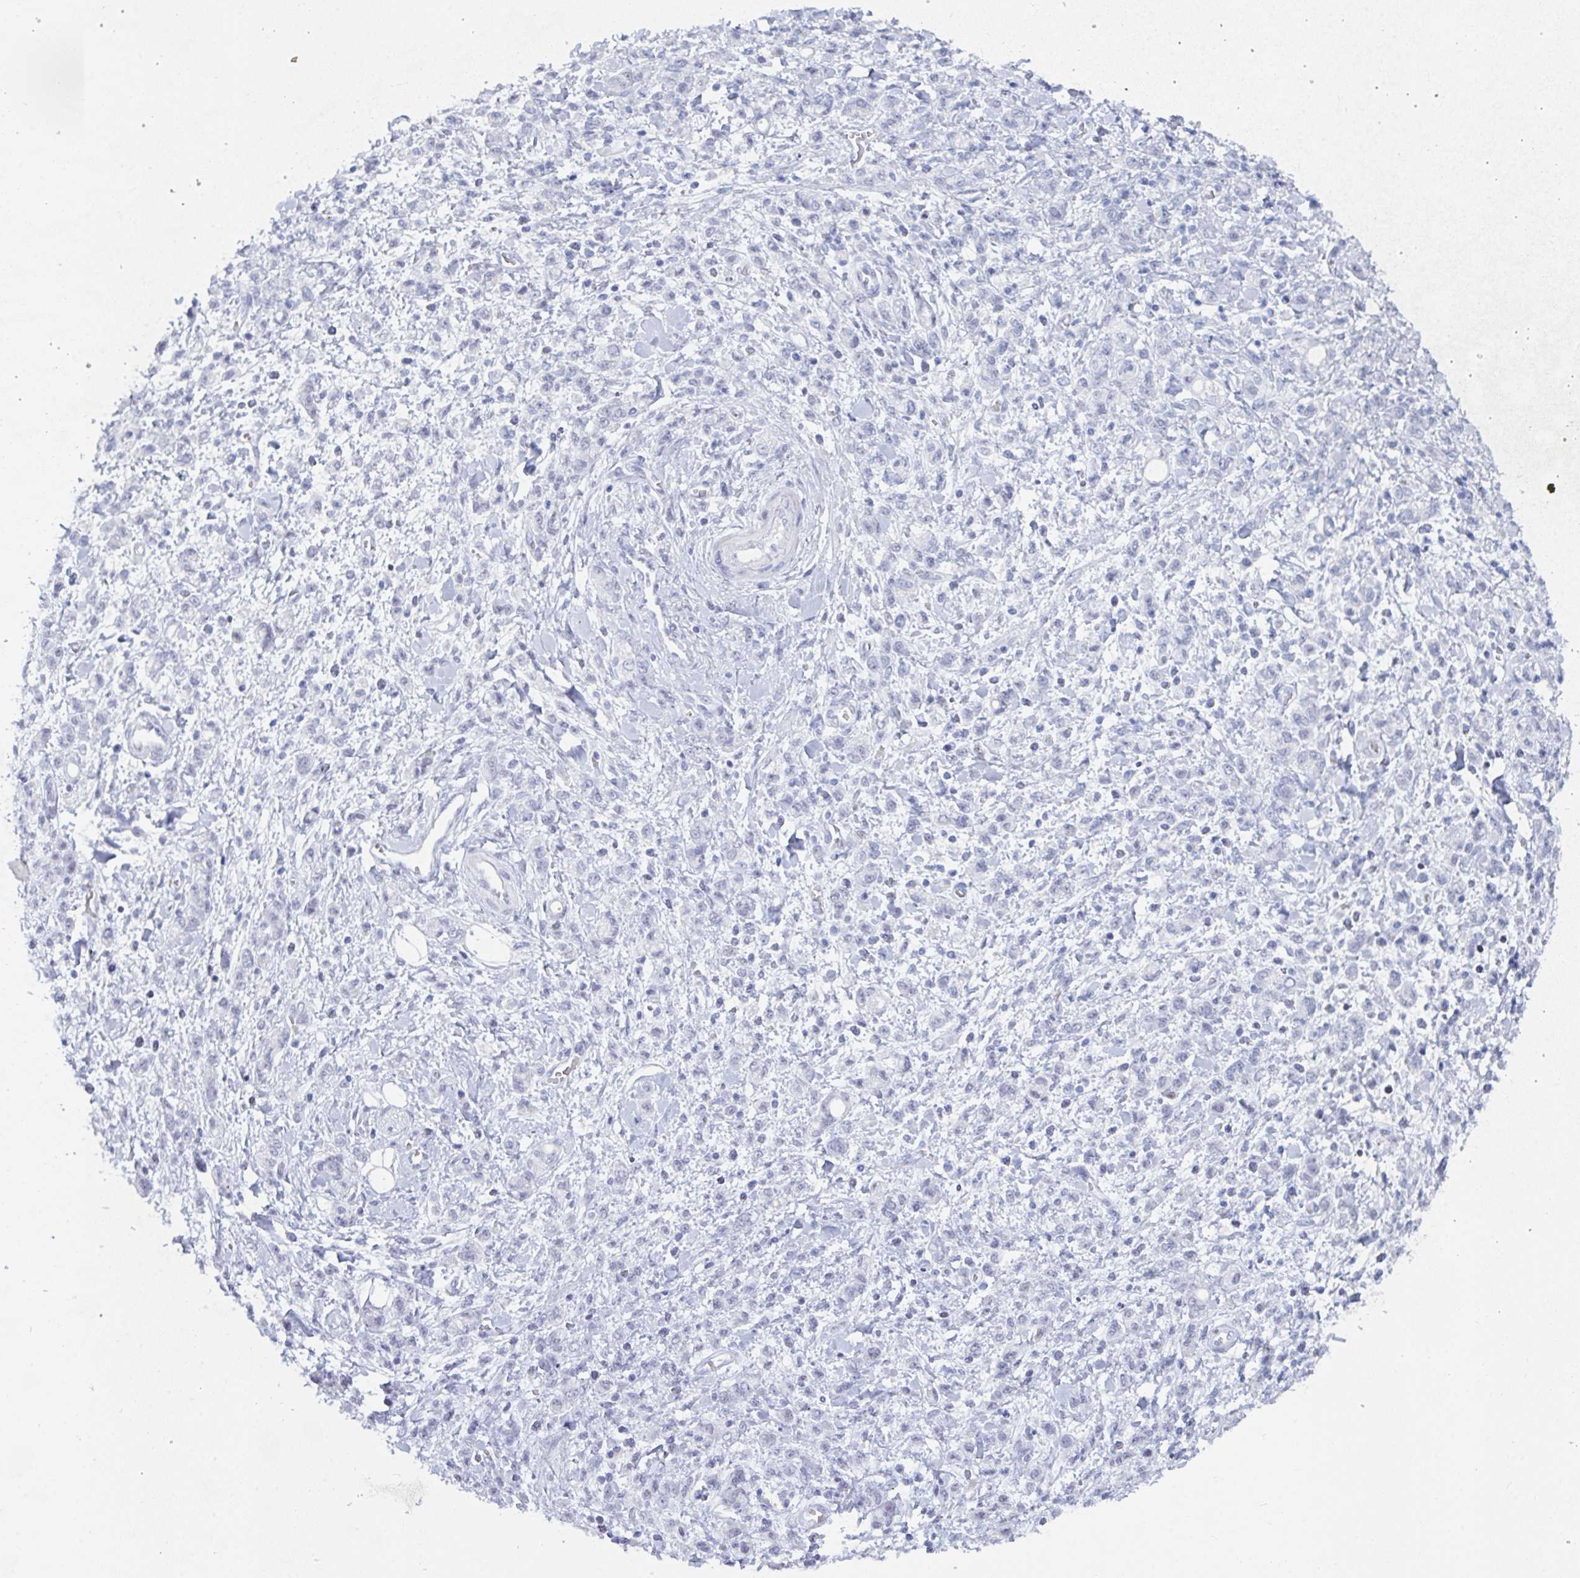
{"staining": {"intensity": "negative", "quantity": "none", "location": "none"}, "tissue": "stomach cancer", "cell_type": "Tumor cells", "image_type": "cancer", "snomed": [{"axis": "morphology", "description": "Adenocarcinoma, NOS"}, {"axis": "topography", "description": "Stomach"}], "caption": "Immunohistochemistry (IHC) histopathology image of neoplastic tissue: human adenocarcinoma (stomach) stained with DAB shows no significant protein staining in tumor cells.", "gene": "NR1H2", "patient": {"sex": "male", "age": 77}}